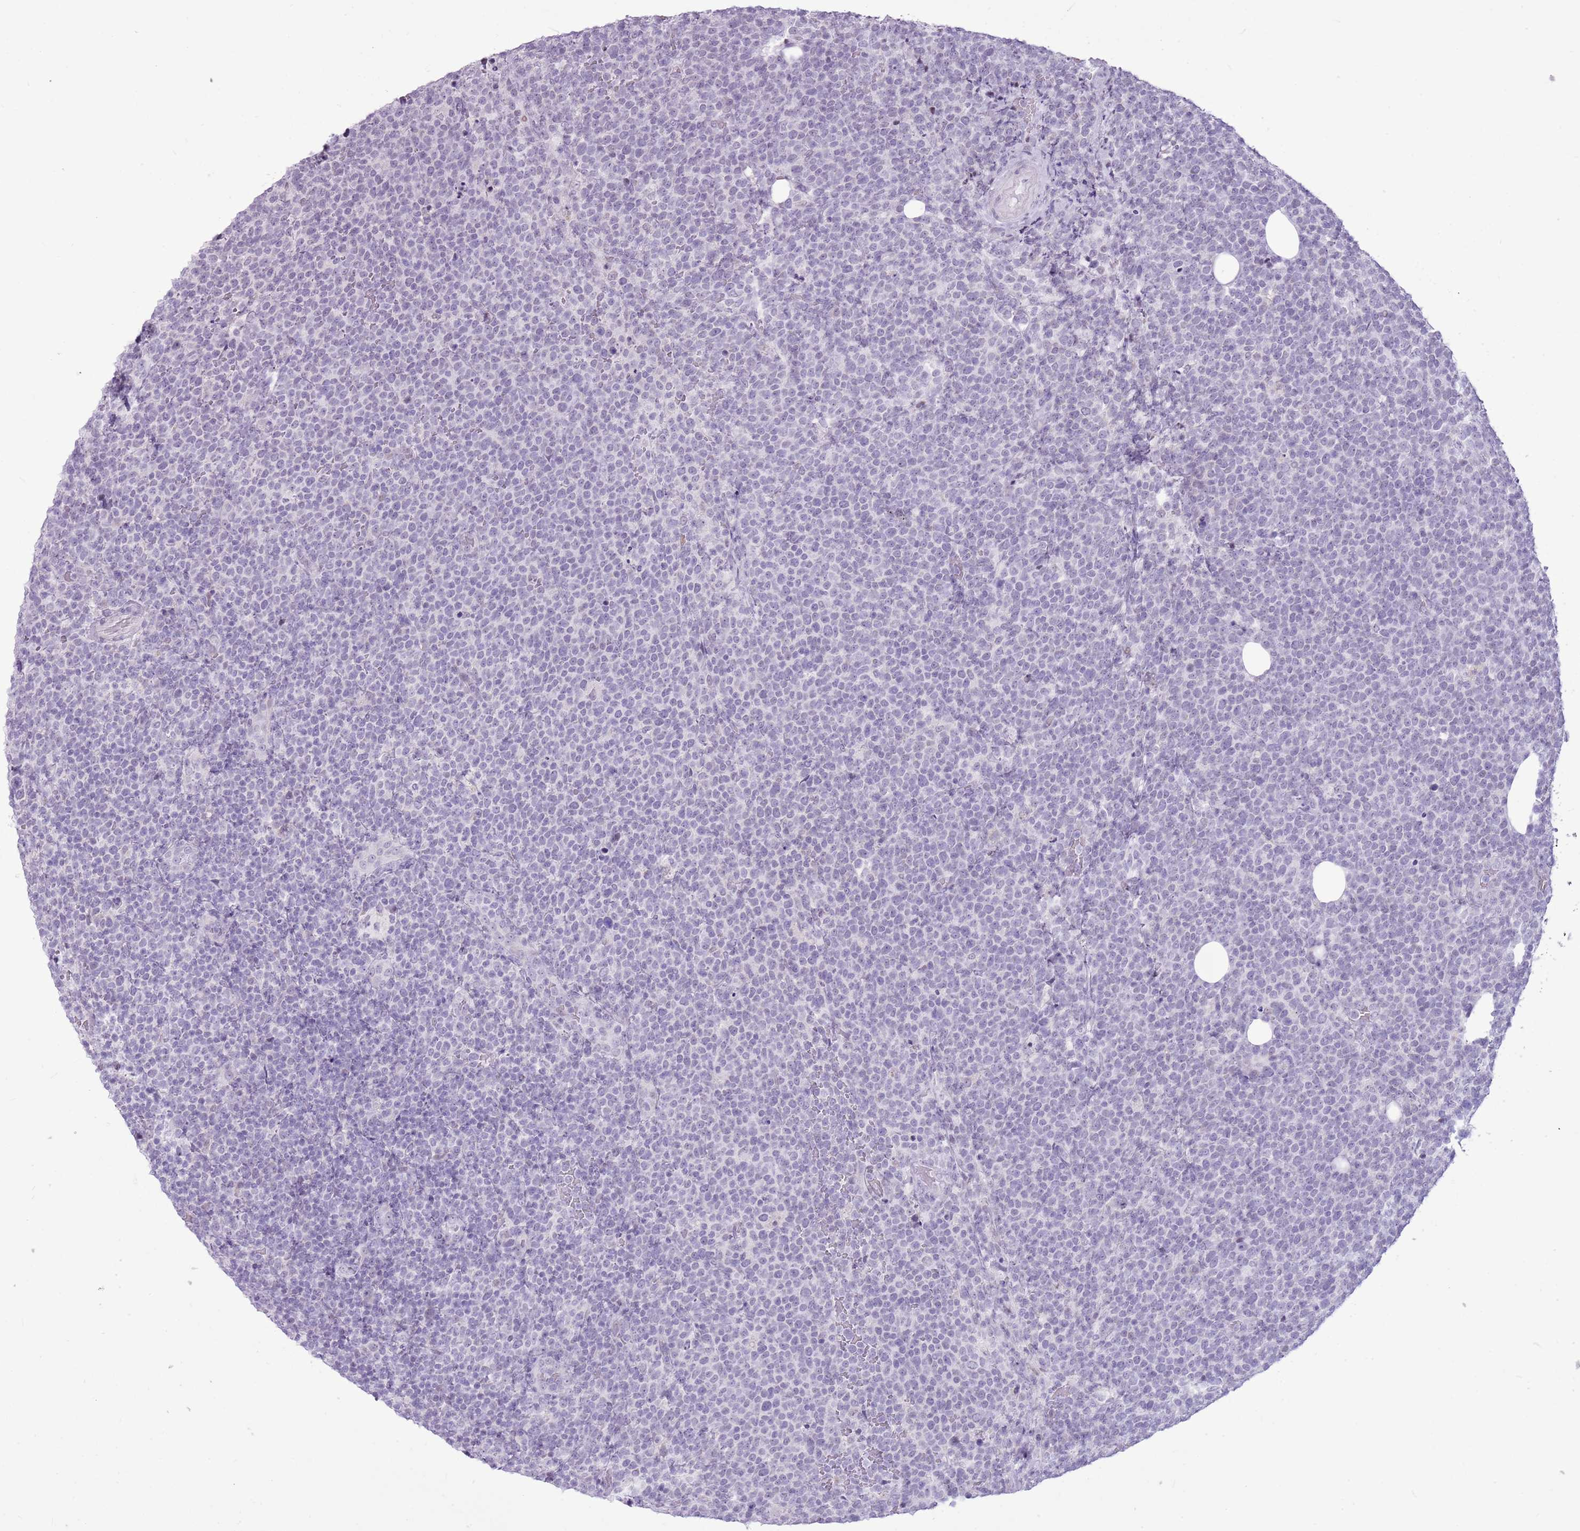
{"staining": {"intensity": "negative", "quantity": "none", "location": "none"}, "tissue": "lymphoma", "cell_type": "Tumor cells", "image_type": "cancer", "snomed": [{"axis": "morphology", "description": "Malignant lymphoma, non-Hodgkin's type, High grade"}, {"axis": "topography", "description": "Lymph node"}], "caption": "DAB immunohistochemical staining of lymphoma exhibits no significant staining in tumor cells.", "gene": "RPL3L", "patient": {"sex": "male", "age": 61}}